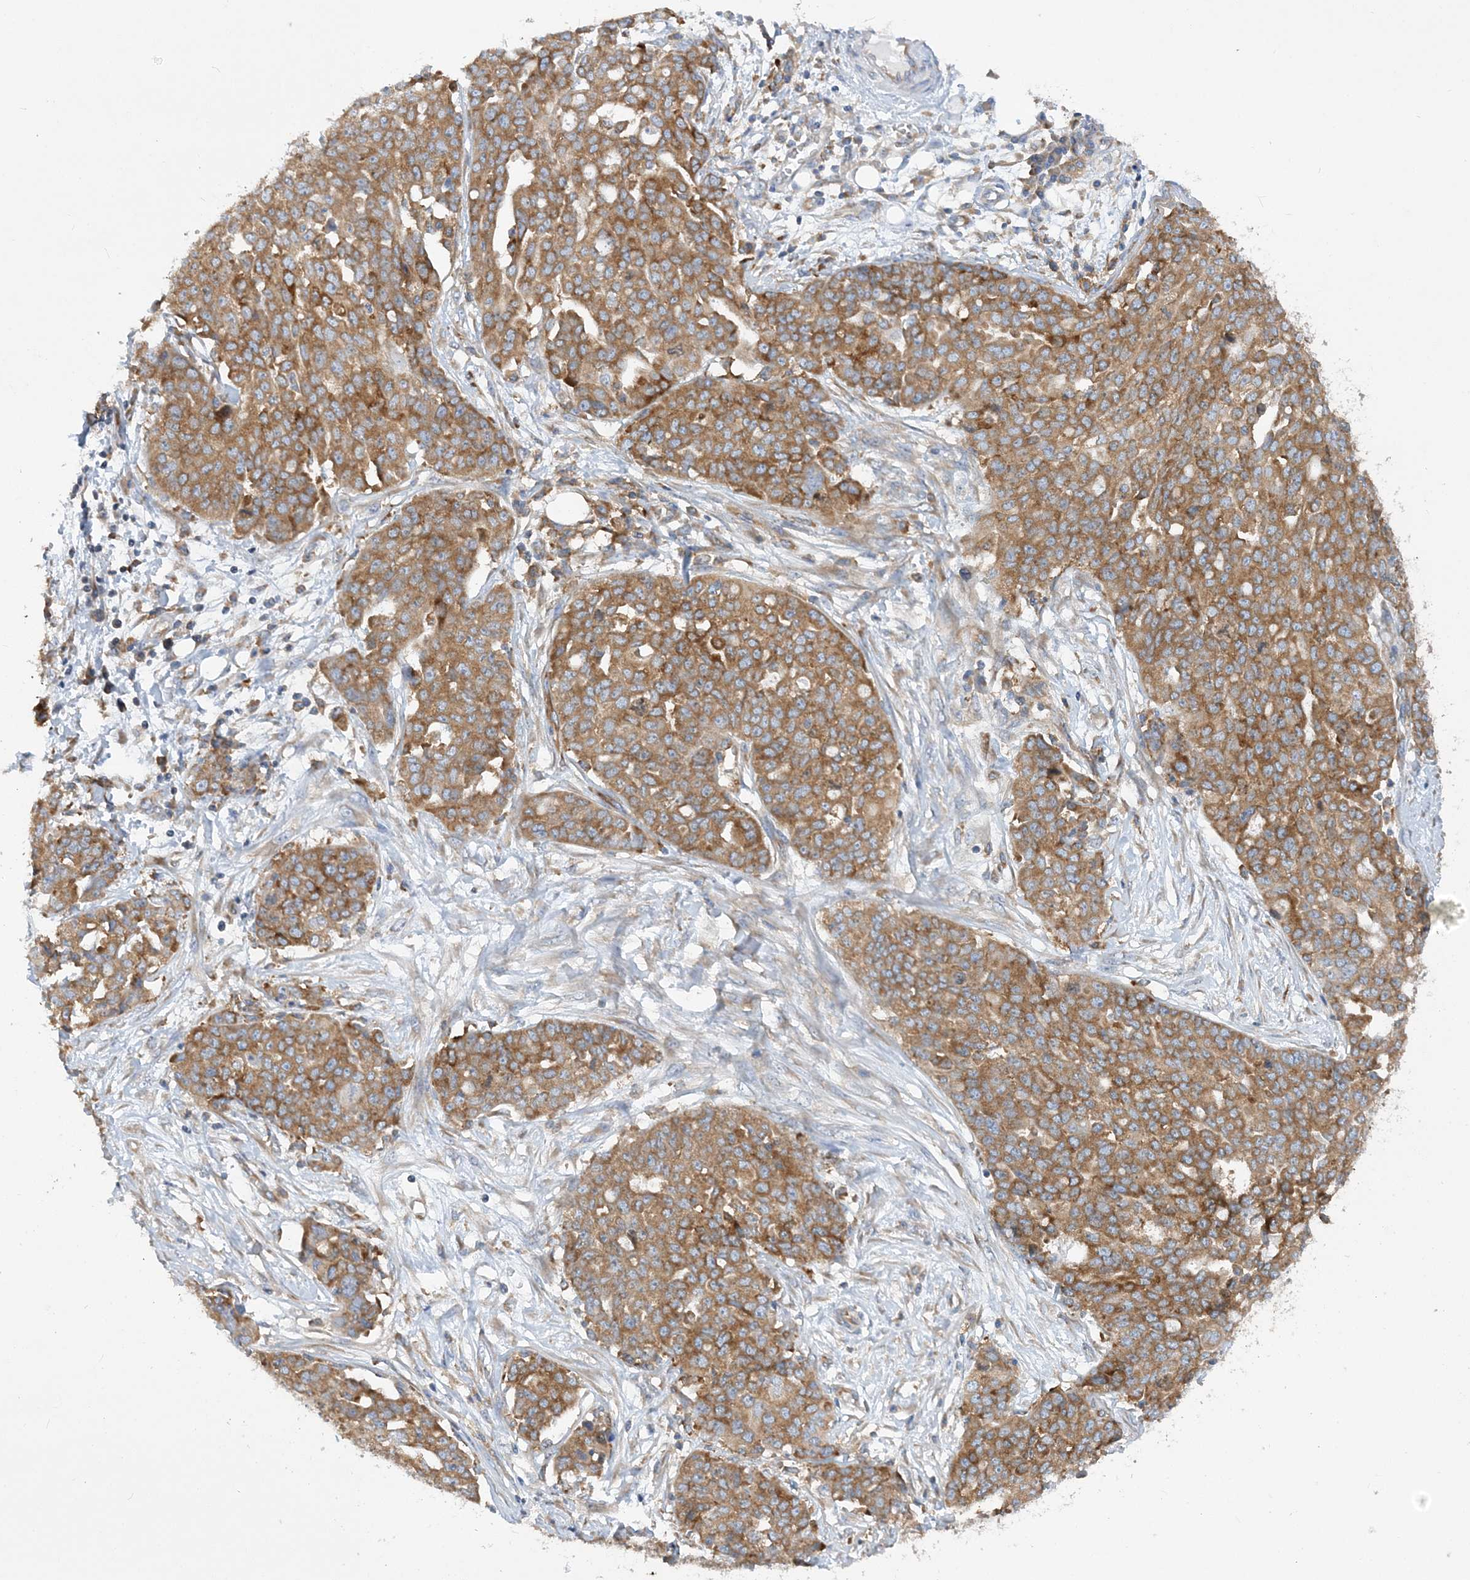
{"staining": {"intensity": "moderate", "quantity": ">75%", "location": "cytoplasmic/membranous"}, "tissue": "ovarian cancer", "cell_type": "Tumor cells", "image_type": "cancer", "snomed": [{"axis": "morphology", "description": "Cystadenocarcinoma, serous, NOS"}, {"axis": "topography", "description": "Soft tissue"}, {"axis": "topography", "description": "Ovary"}], "caption": "Serous cystadenocarcinoma (ovarian) stained with a brown dye displays moderate cytoplasmic/membranous positive expression in about >75% of tumor cells.", "gene": "LARP4B", "patient": {"sex": "female", "age": 57}}